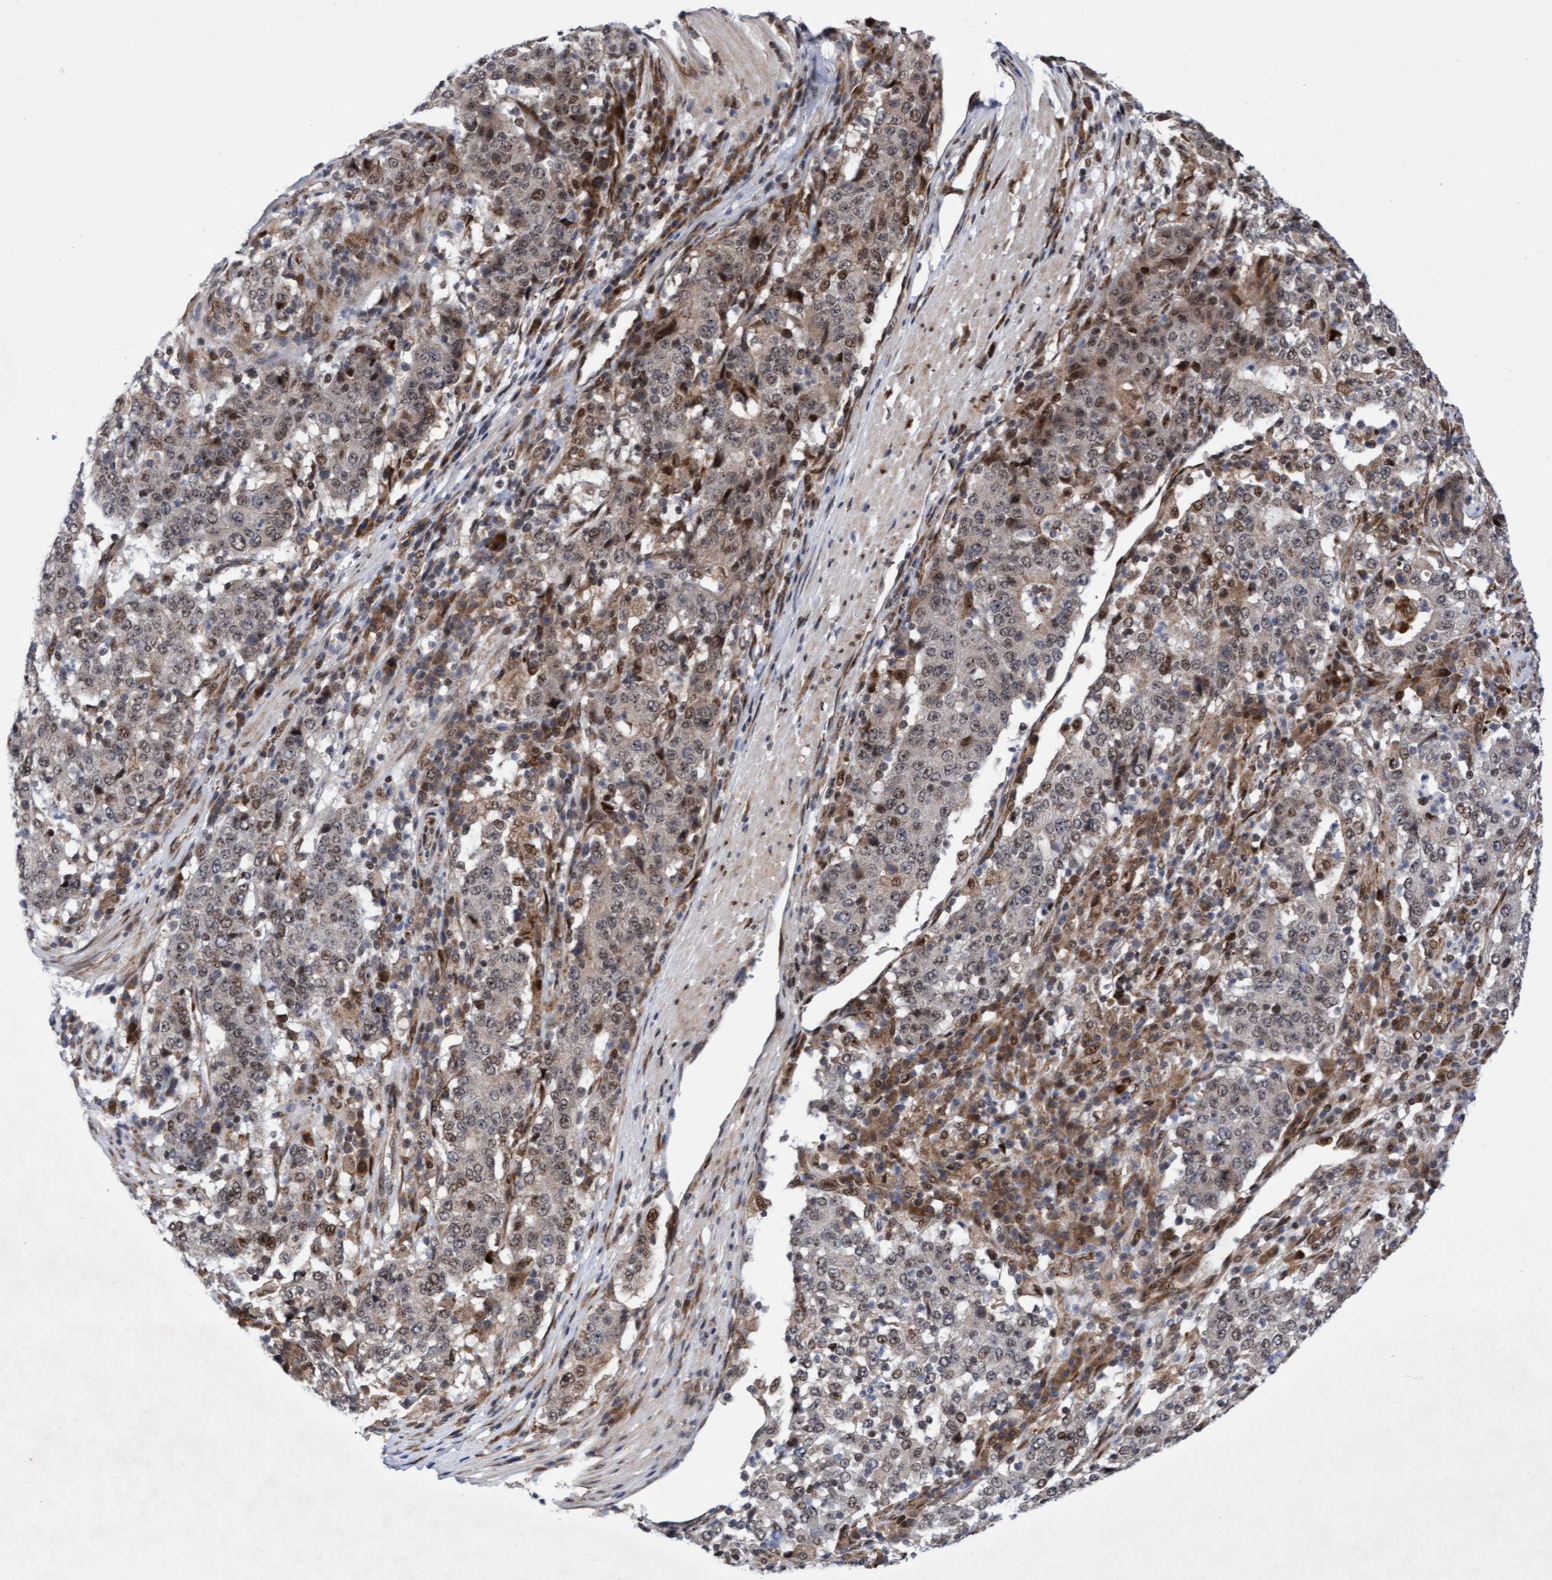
{"staining": {"intensity": "weak", "quantity": "<25%", "location": "cytoplasmic/membranous,nuclear"}, "tissue": "stomach cancer", "cell_type": "Tumor cells", "image_type": "cancer", "snomed": [{"axis": "morphology", "description": "Adenocarcinoma, NOS"}, {"axis": "topography", "description": "Stomach"}], "caption": "High power microscopy histopathology image of an immunohistochemistry image of stomach adenocarcinoma, revealing no significant expression in tumor cells.", "gene": "TANC2", "patient": {"sex": "male", "age": 59}}